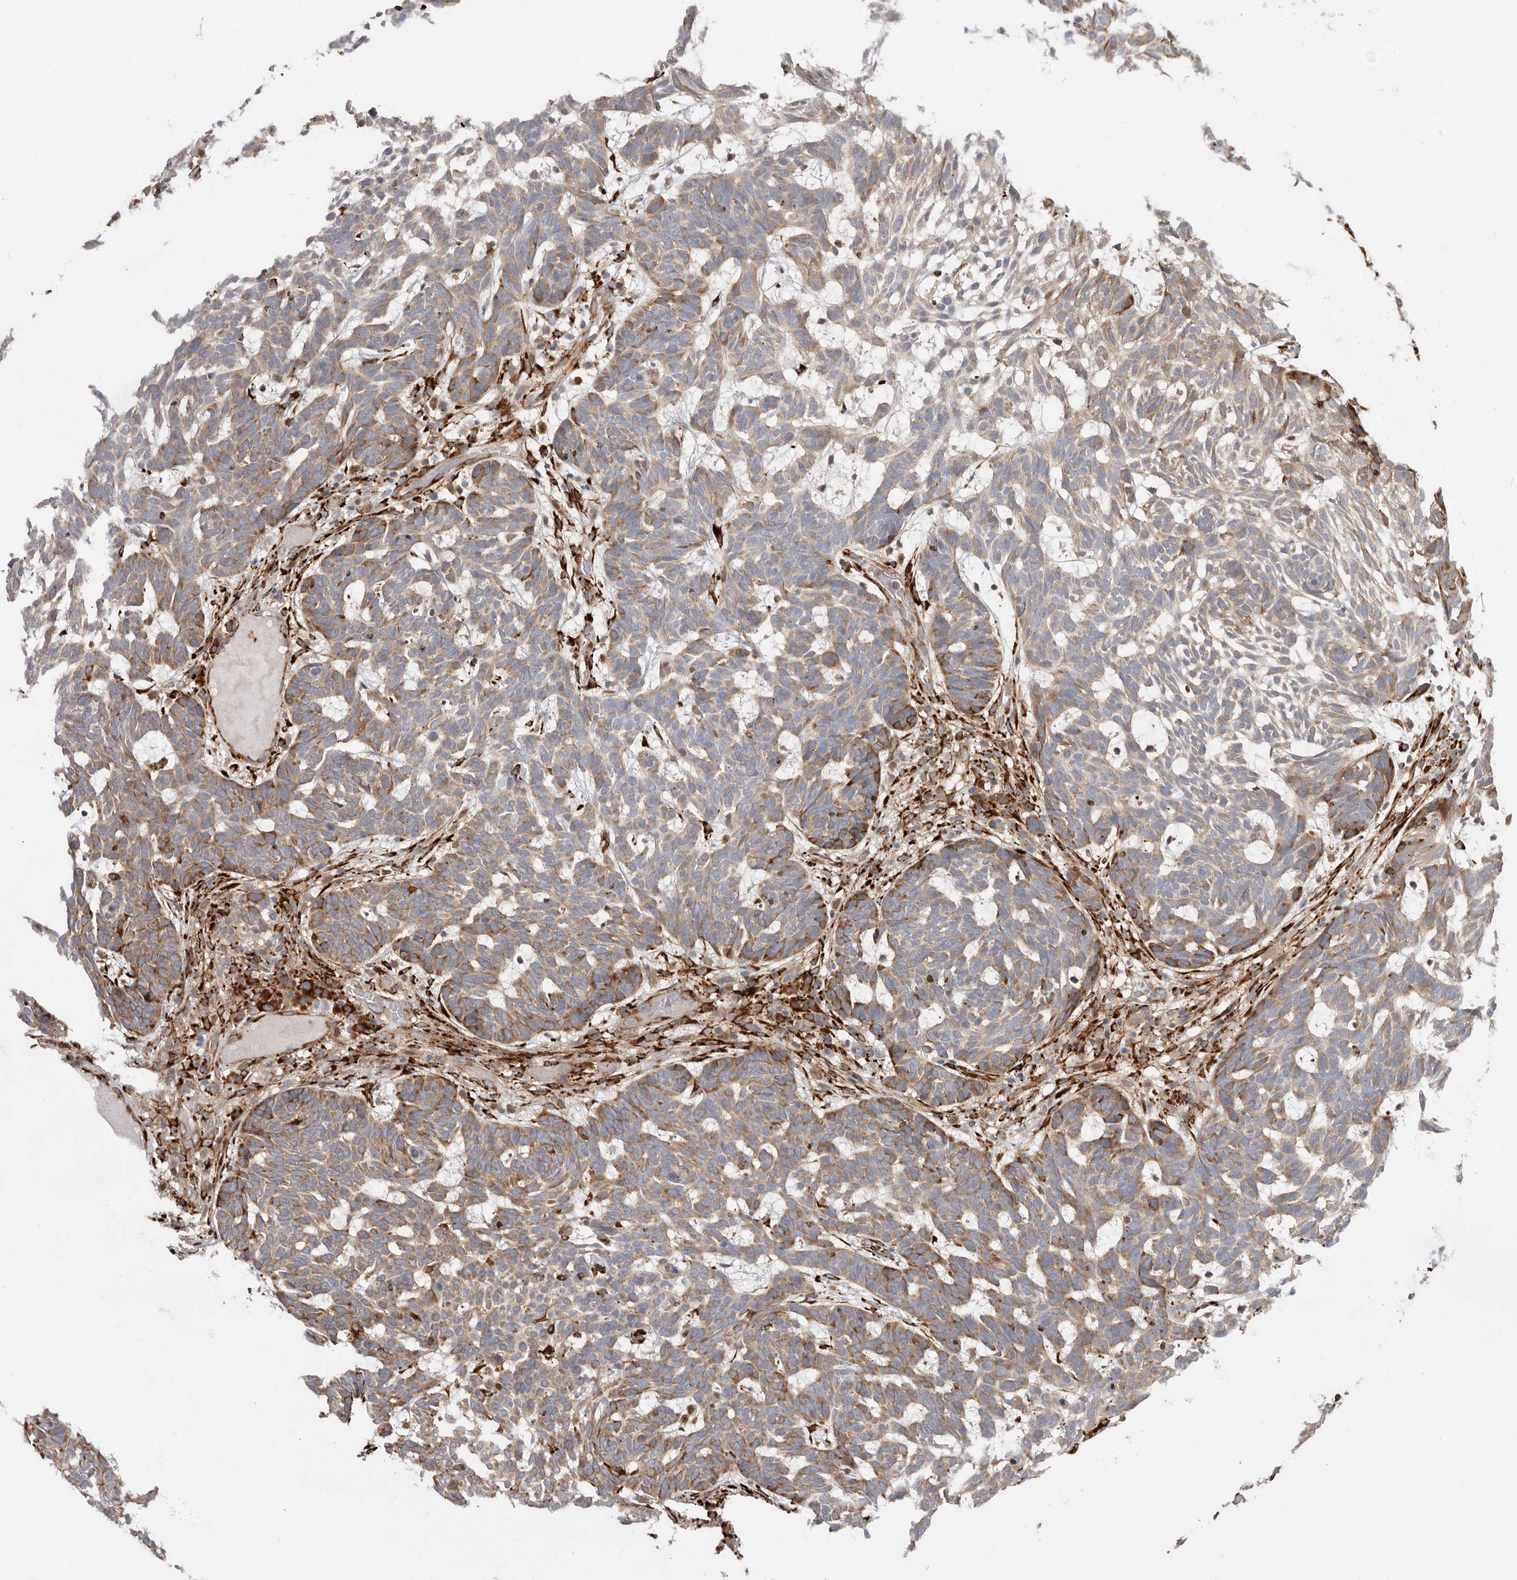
{"staining": {"intensity": "moderate", "quantity": "25%-75%", "location": "cytoplasmic/membranous"}, "tissue": "skin cancer", "cell_type": "Tumor cells", "image_type": "cancer", "snomed": [{"axis": "morphology", "description": "Basal cell carcinoma"}, {"axis": "topography", "description": "Skin"}], "caption": "The photomicrograph shows a brown stain indicating the presence of a protein in the cytoplasmic/membranous of tumor cells in skin basal cell carcinoma.", "gene": "WDTC1", "patient": {"sex": "male", "age": 85}}